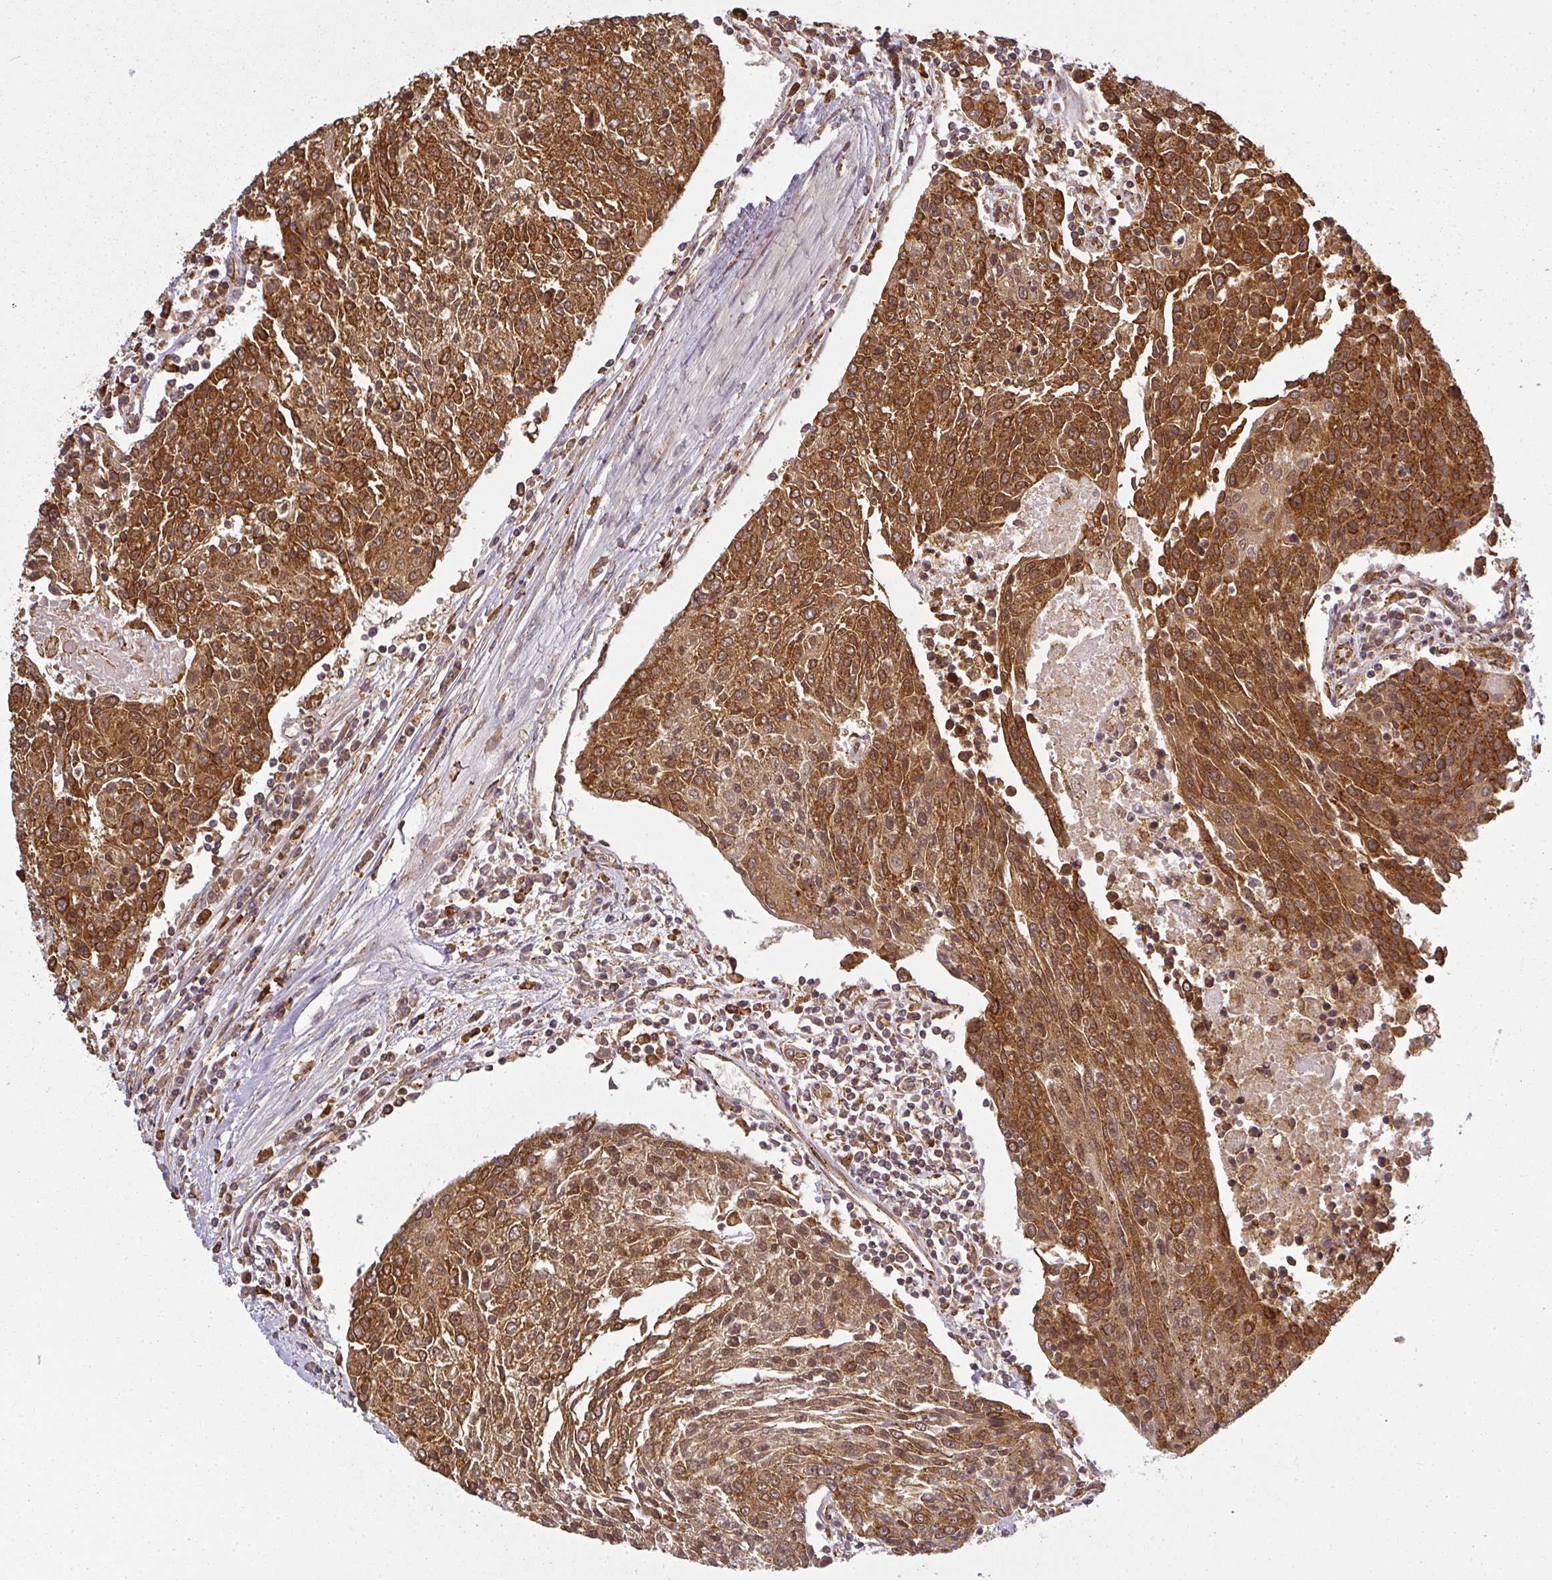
{"staining": {"intensity": "strong", "quantity": ">75%", "location": "cytoplasmic/membranous,nuclear"}, "tissue": "urothelial cancer", "cell_type": "Tumor cells", "image_type": "cancer", "snomed": [{"axis": "morphology", "description": "Urothelial carcinoma, High grade"}, {"axis": "topography", "description": "Urinary bladder"}], "caption": "Immunohistochemistry of human high-grade urothelial carcinoma reveals high levels of strong cytoplasmic/membranous and nuclear staining in about >75% of tumor cells.", "gene": "PPP6R3", "patient": {"sex": "female", "age": 85}}